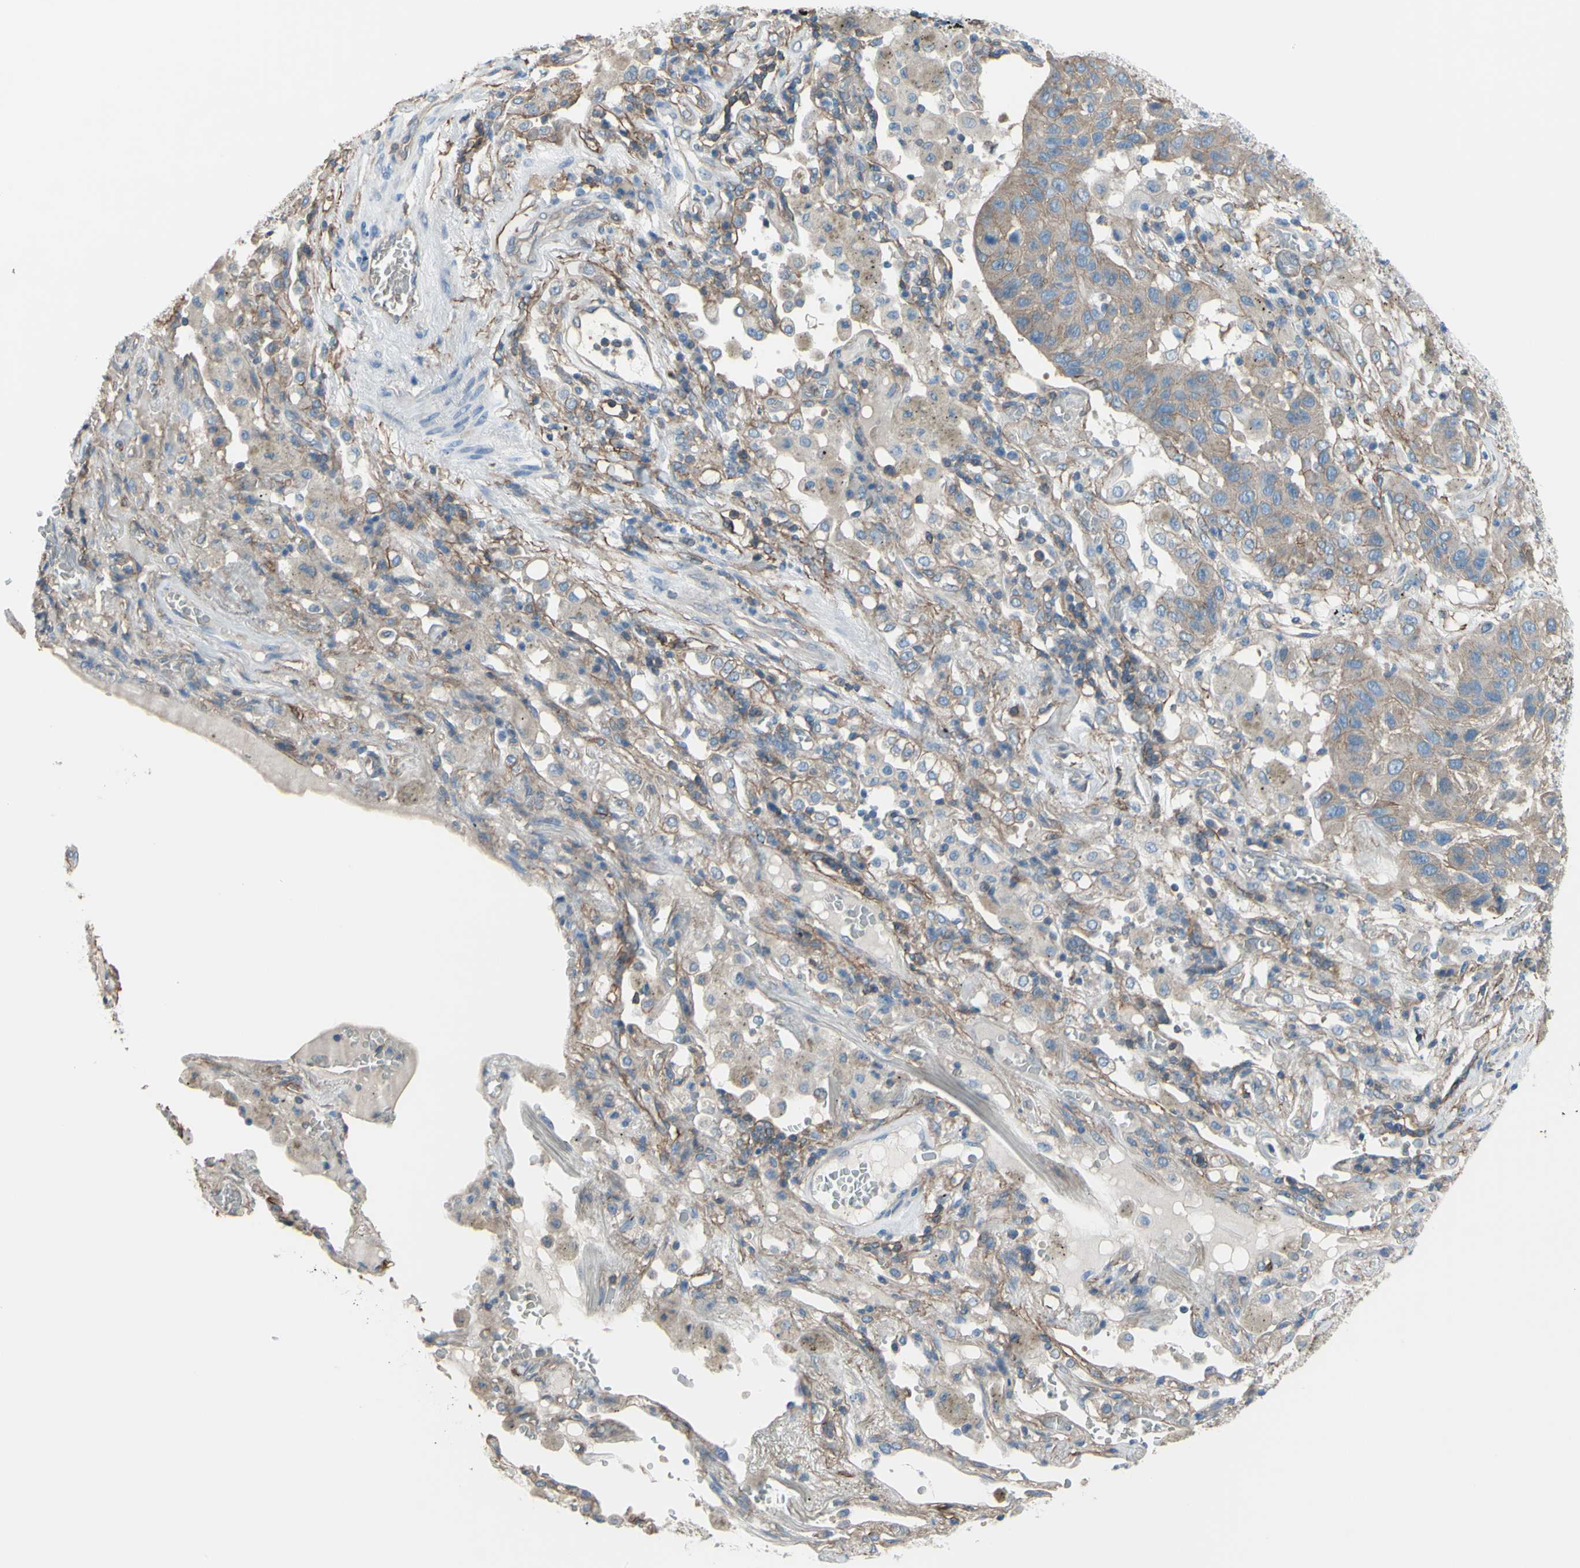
{"staining": {"intensity": "weak", "quantity": ">75%", "location": "cytoplasmic/membranous"}, "tissue": "lung cancer", "cell_type": "Tumor cells", "image_type": "cancer", "snomed": [{"axis": "morphology", "description": "Squamous cell carcinoma, NOS"}, {"axis": "topography", "description": "Lung"}], "caption": "This is a micrograph of immunohistochemistry (IHC) staining of lung cancer, which shows weak expression in the cytoplasmic/membranous of tumor cells.", "gene": "ADD1", "patient": {"sex": "male", "age": 57}}